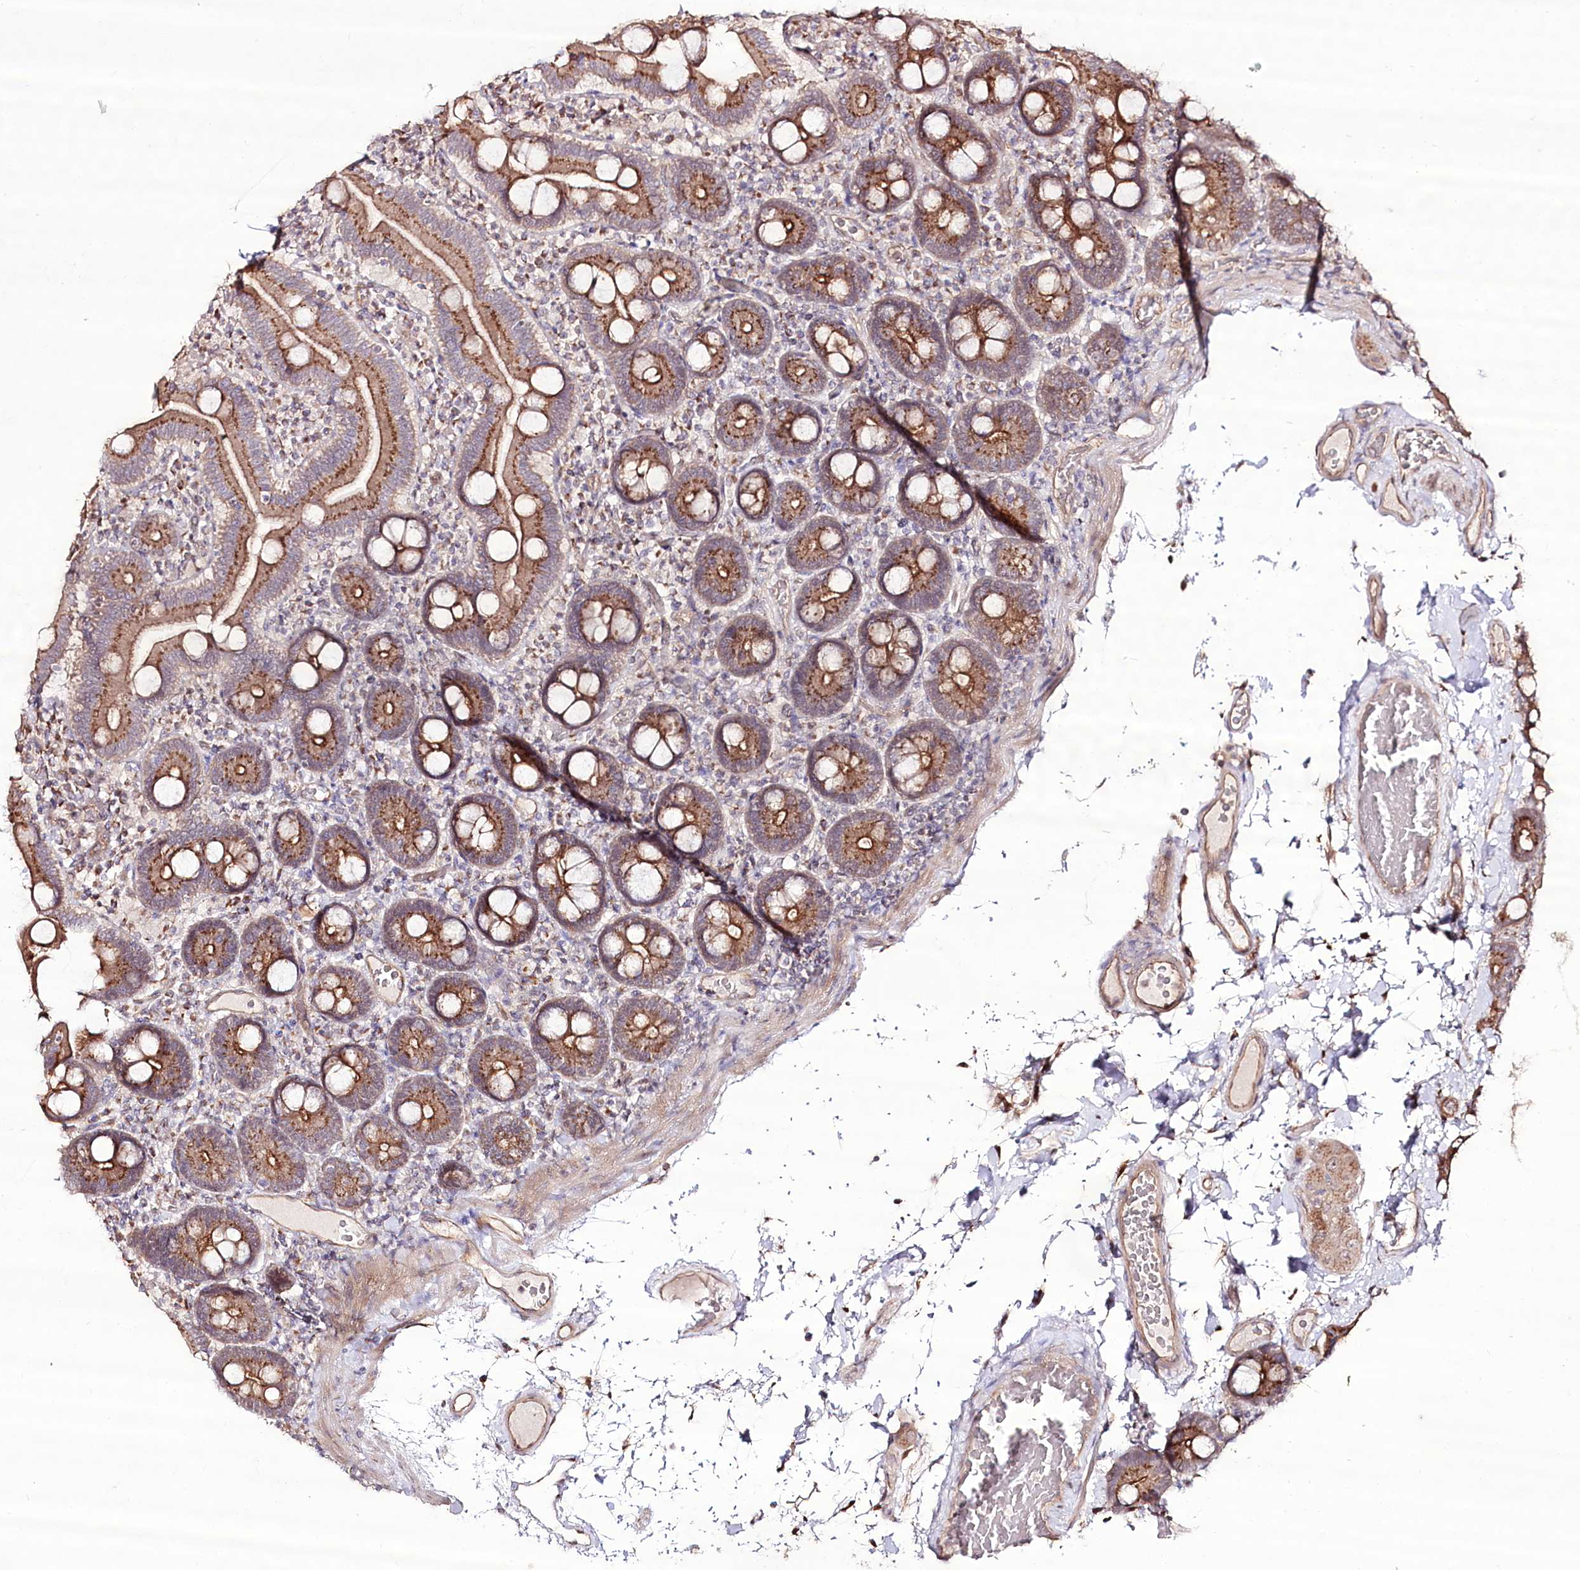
{"staining": {"intensity": "moderate", "quantity": ">75%", "location": "cytoplasmic/membranous"}, "tissue": "duodenum", "cell_type": "Glandular cells", "image_type": "normal", "snomed": [{"axis": "morphology", "description": "Normal tissue, NOS"}, {"axis": "topography", "description": "Duodenum"}], "caption": "Glandular cells reveal moderate cytoplasmic/membranous positivity in approximately >75% of cells in unremarkable duodenum.", "gene": "REXO2", "patient": {"sex": "male", "age": 55}}